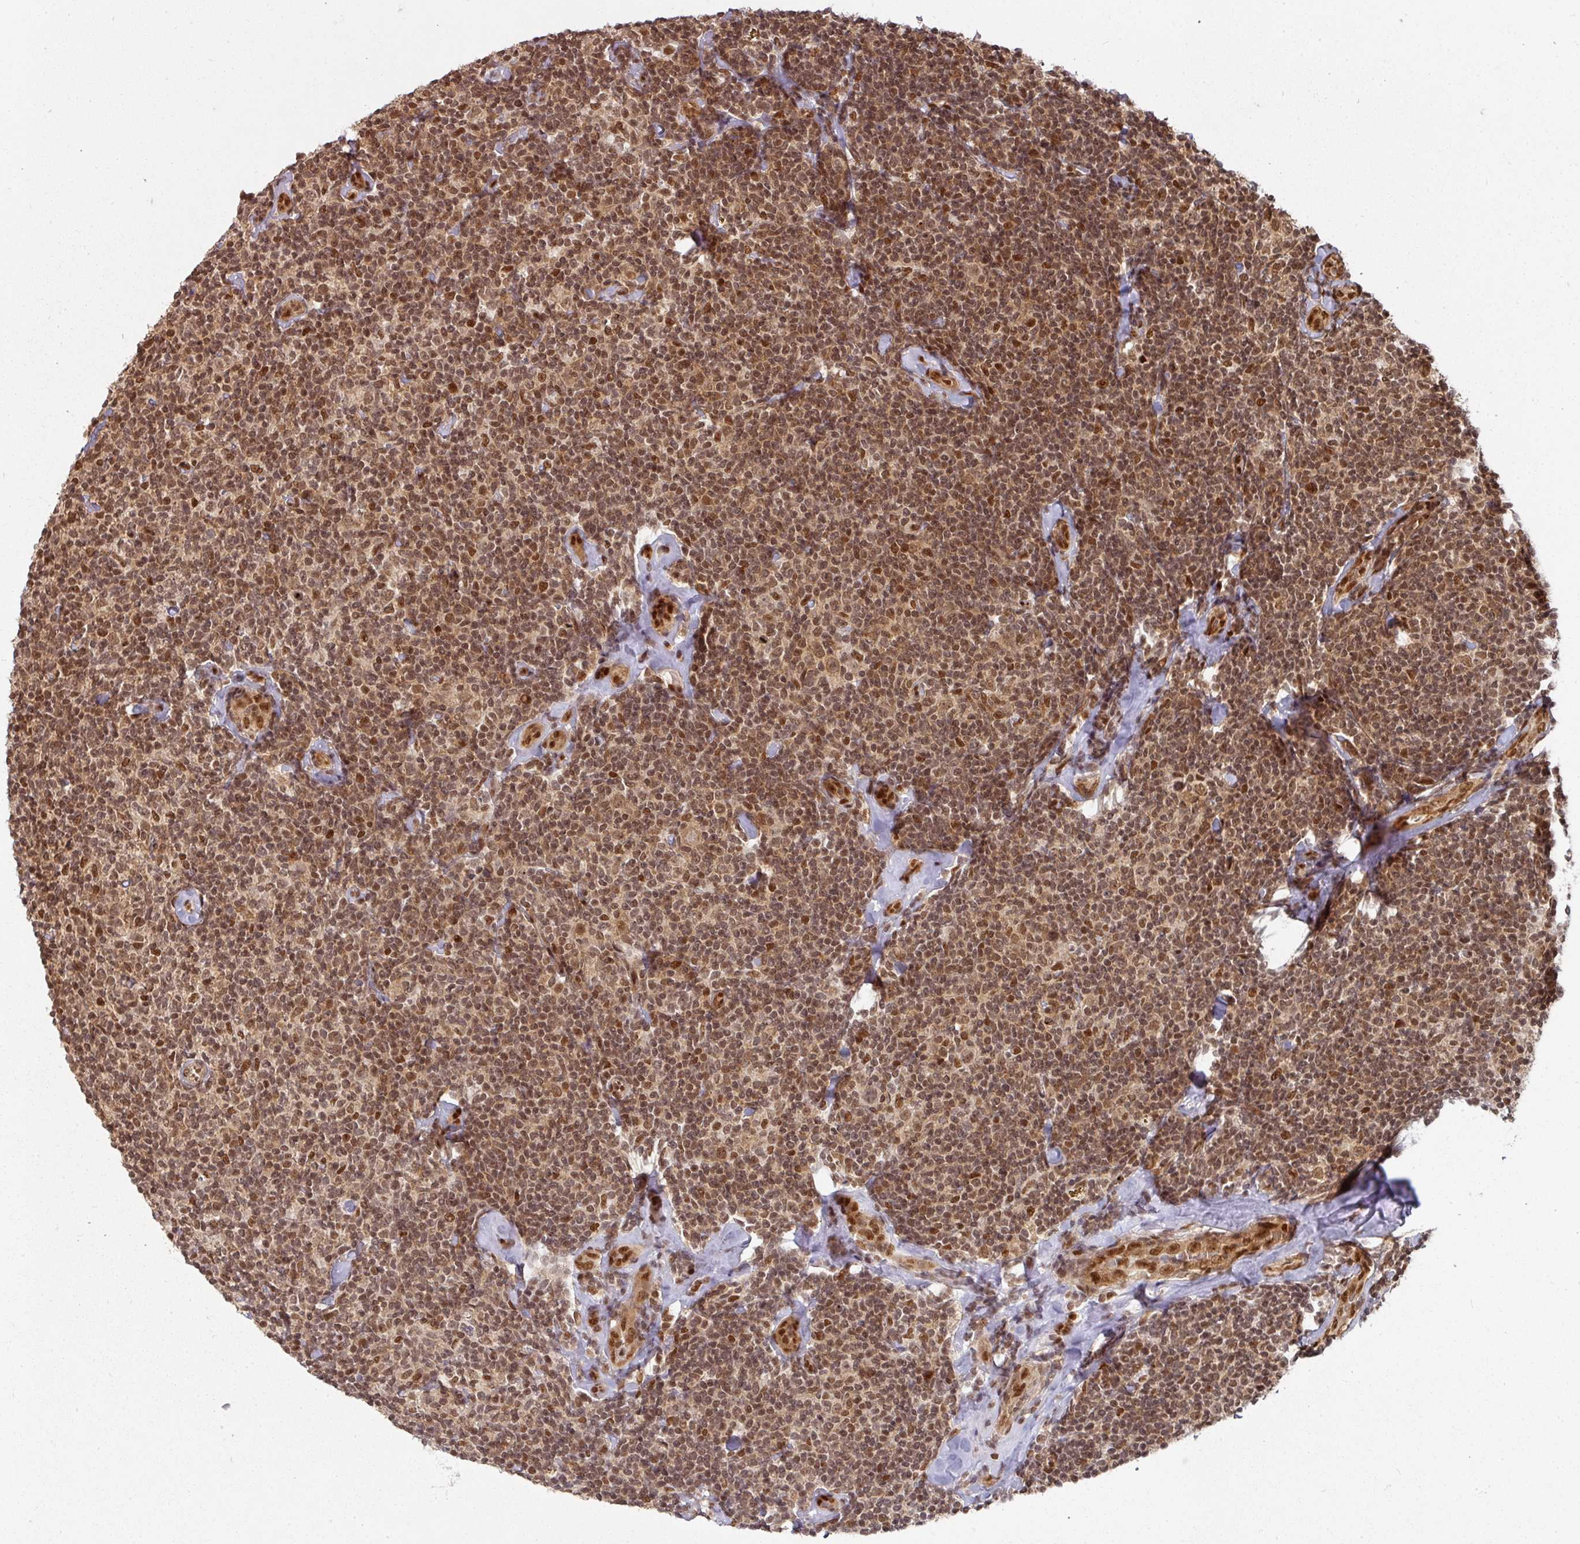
{"staining": {"intensity": "moderate", "quantity": ">75%", "location": "nuclear"}, "tissue": "lymphoma", "cell_type": "Tumor cells", "image_type": "cancer", "snomed": [{"axis": "morphology", "description": "Malignant lymphoma, non-Hodgkin's type, Low grade"}, {"axis": "topography", "description": "Lymph node"}], "caption": "DAB immunohistochemical staining of lymphoma exhibits moderate nuclear protein positivity in approximately >75% of tumor cells.", "gene": "SIK3", "patient": {"sex": "female", "age": 56}}